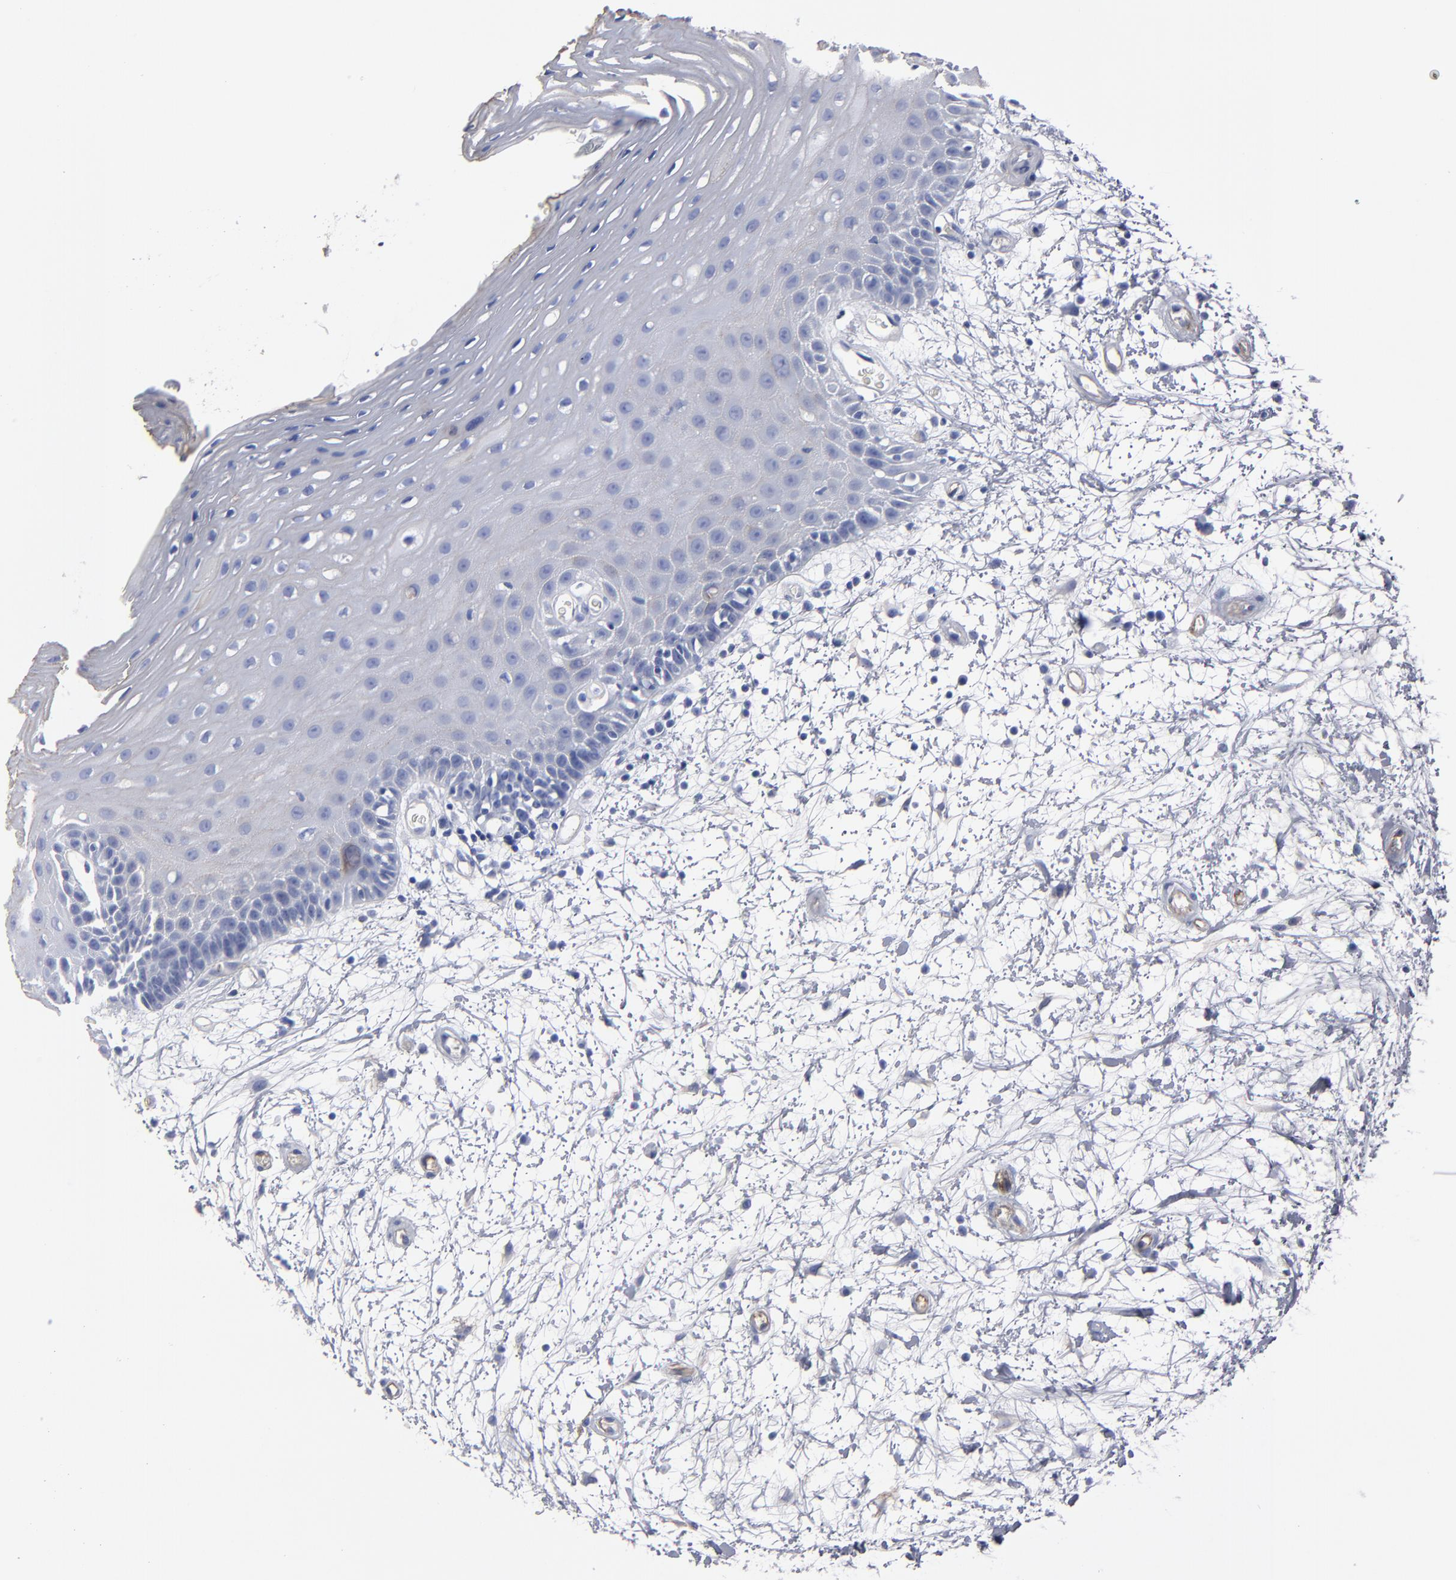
{"staining": {"intensity": "negative", "quantity": "none", "location": "none"}, "tissue": "oral mucosa", "cell_type": "Squamous epithelial cells", "image_type": "normal", "snomed": [{"axis": "morphology", "description": "Normal tissue, NOS"}, {"axis": "topography", "description": "Oral tissue"}], "caption": "This photomicrograph is of normal oral mucosa stained with immunohistochemistry (IHC) to label a protein in brown with the nuclei are counter-stained blue. There is no expression in squamous epithelial cells.", "gene": "TM4SF1", "patient": {"sex": "female", "age": 79}}